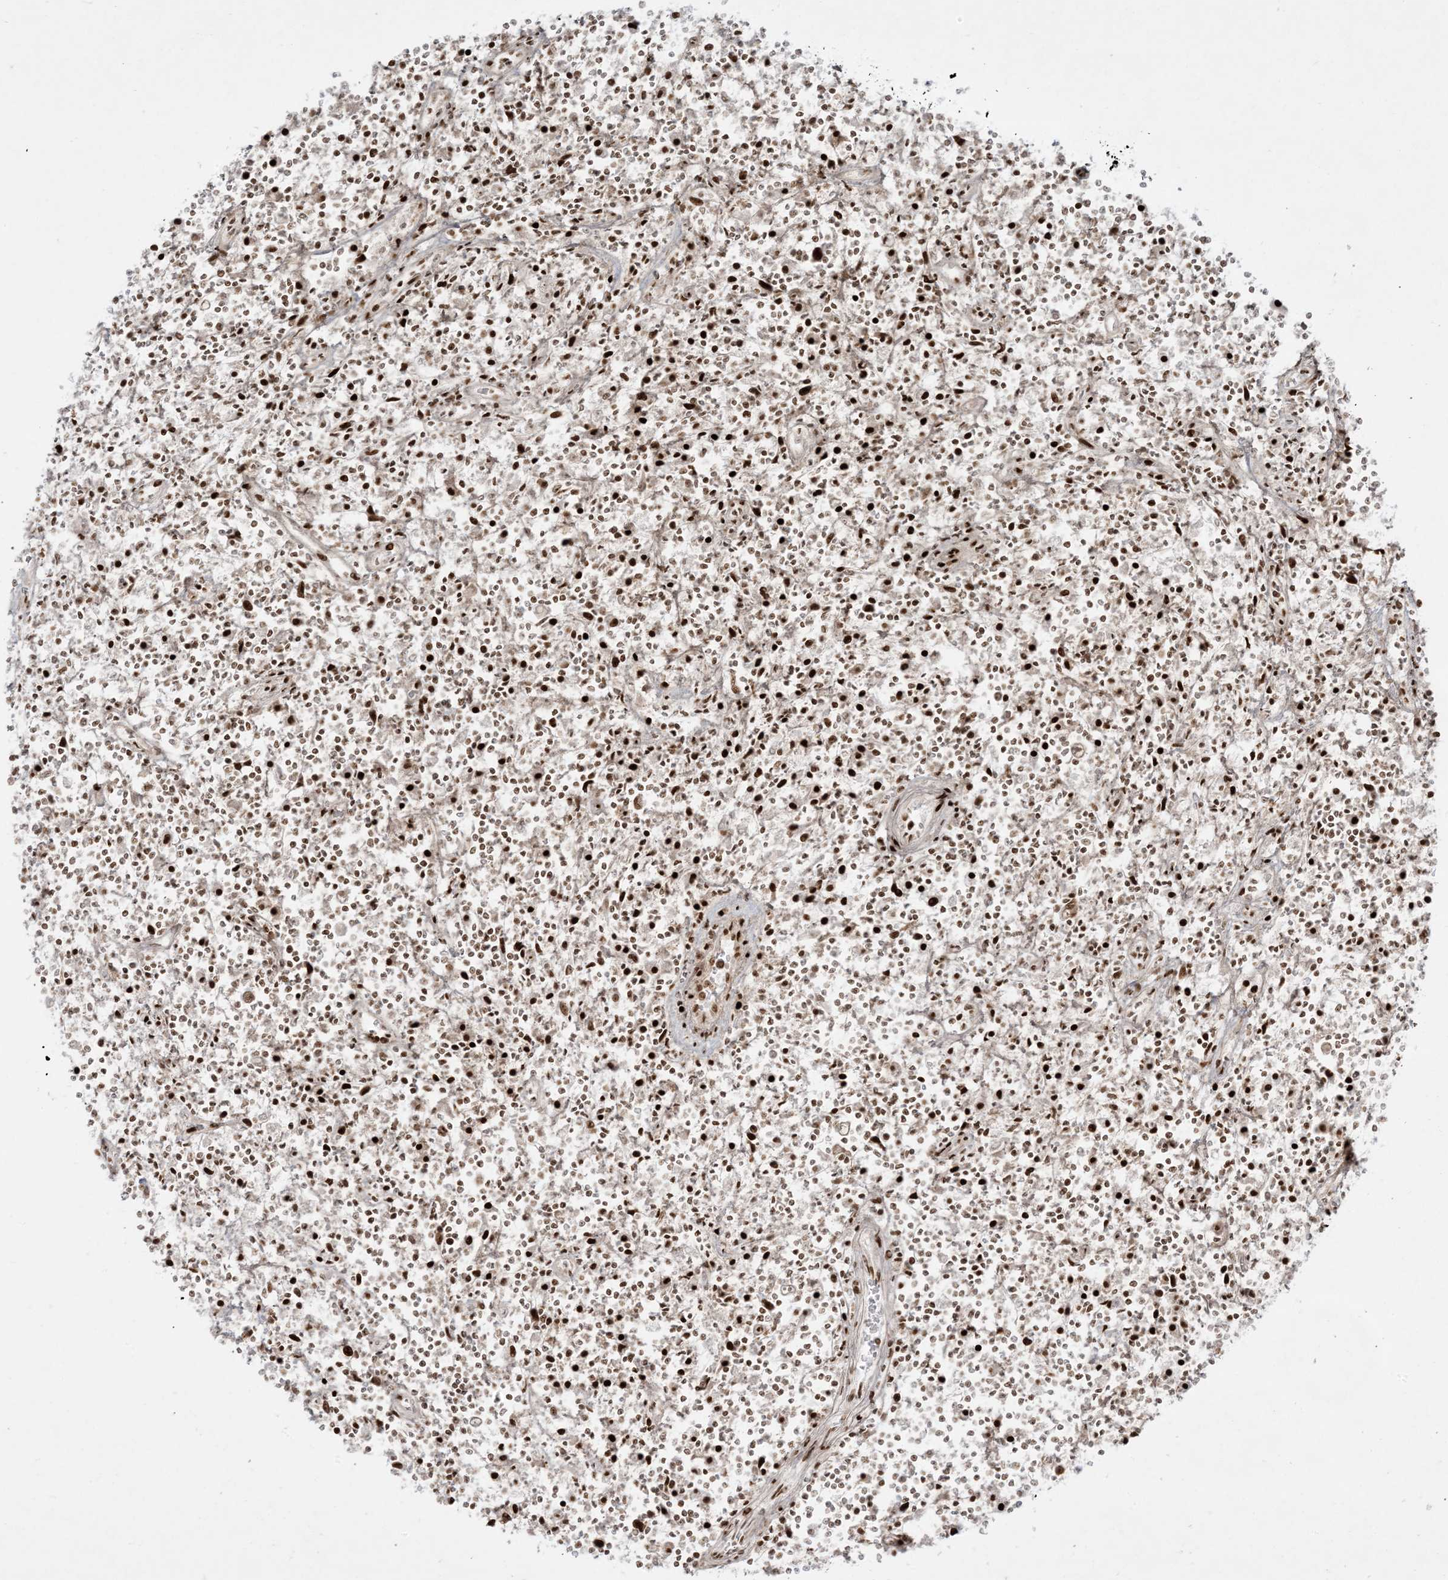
{"staining": {"intensity": "moderate", "quantity": ">75%", "location": "nuclear"}, "tissue": "lymphoma", "cell_type": "Tumor cells", "image_type": "cancer", "snomed": [{"axis": "morphology", "description": "Hodgkin's disease, NOS"}, {"axis": "topography", "description": "Lymph node"}], "caption": "A brown stain shows moderate nuclear staining of a protein in Hodgkin's disease tumor cells.", "gene": "RBM10", "patient": {"sex": "male", "age": 70}}